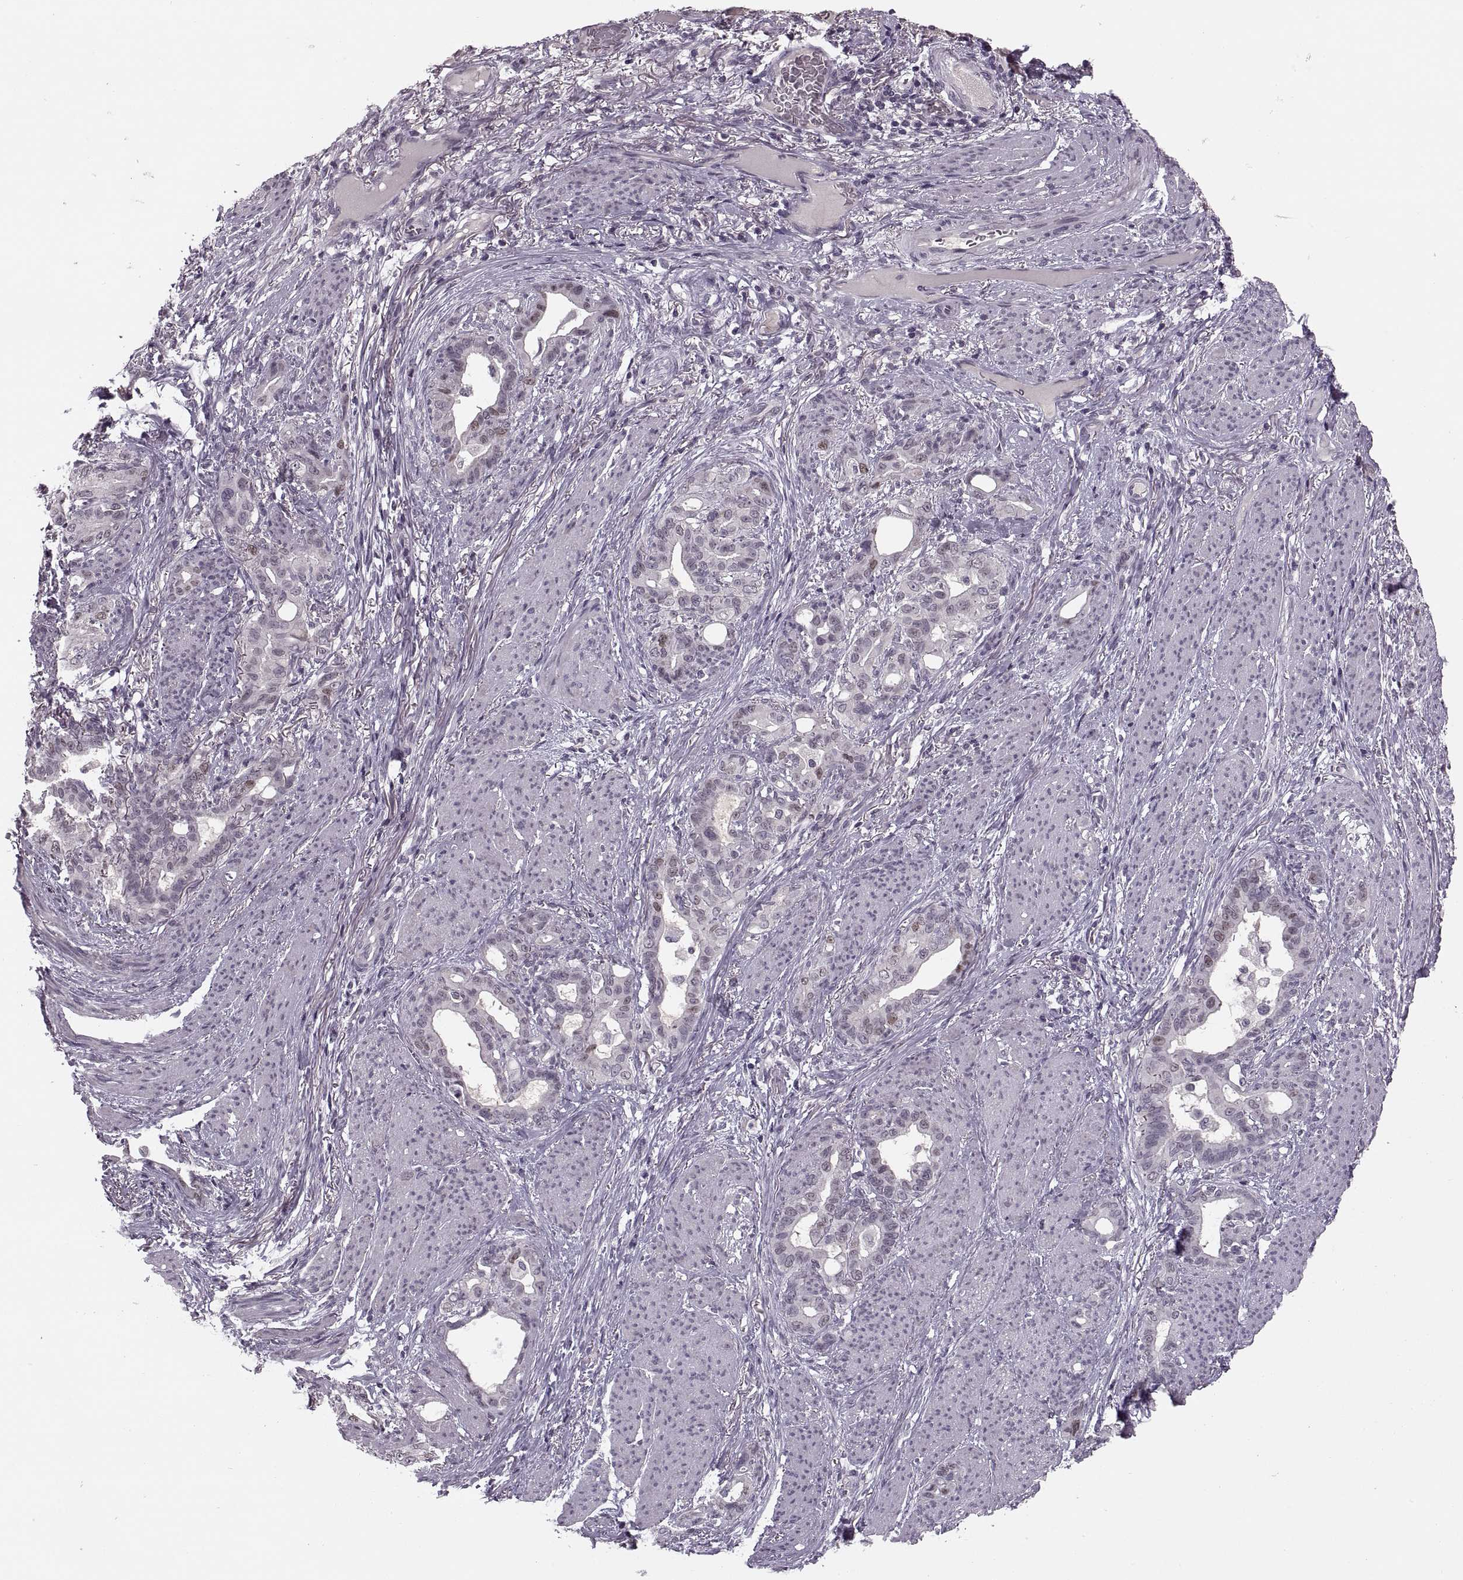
{"staining": {"intensity": "weak", "quantity": "<25%", "location": "nuclear"}, "tissue": "stomach cancer", "cell_type": "Tumor cells", "image_type": "cancer", "snomed": [{"axis": "morphology", "description": "Normal tissue, NOS"}, {"axis": "morphology", "description": "Adenocarcinoma, NOS"}, {"axis": "topography", "description": "Esophagus"}, {"axis": "topography", "description": "Stomach, upper"}], "caption": "There is no significant staining in tumor cells of stomach cancer (adenocarcinoma).", "gene": "CACNA1F", "patient": {"sex": "male", "age": 62}}